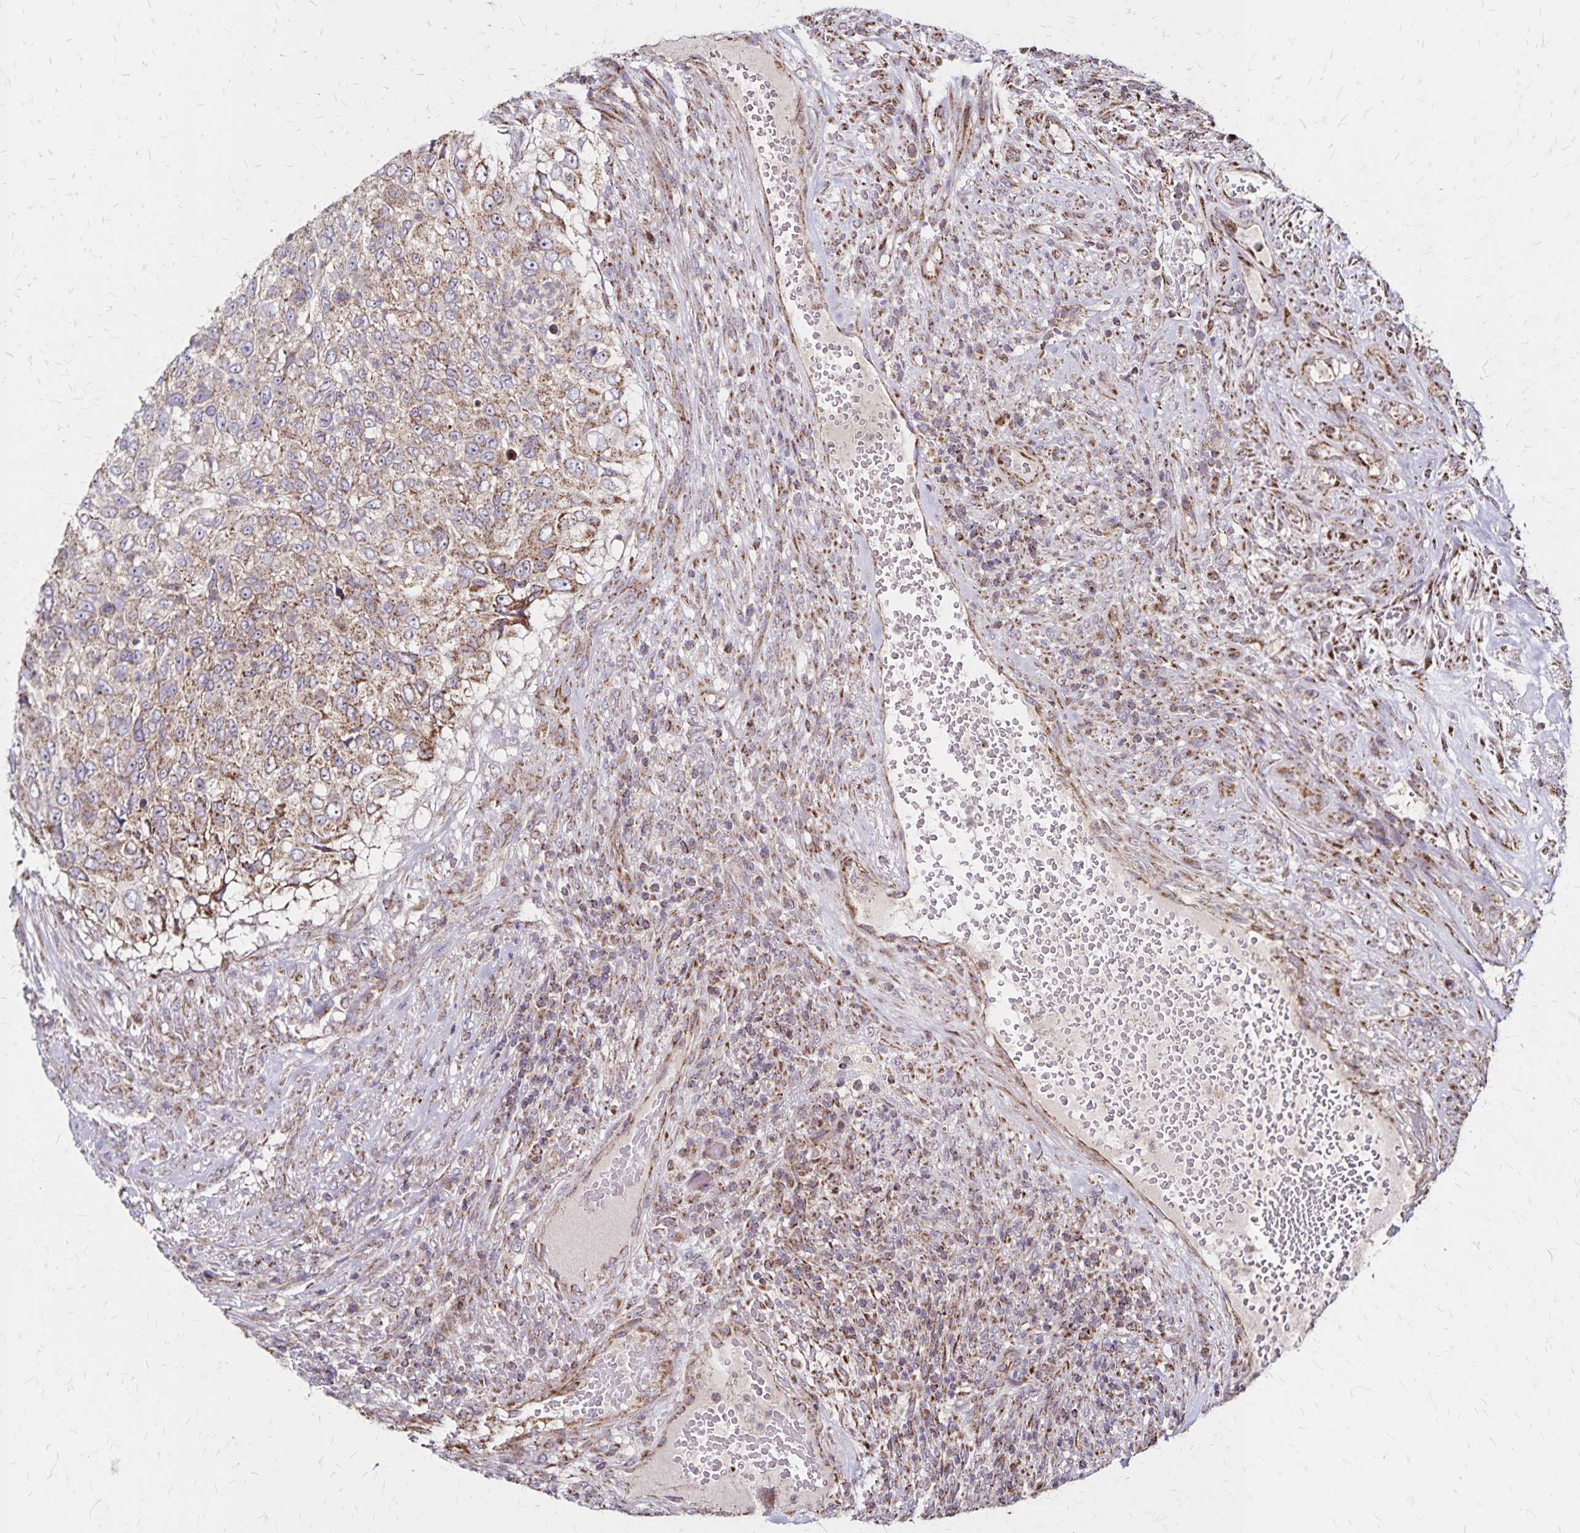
{"staining": {"intensity": "moderate", "quantity": "25%-75%", "location": "cytoplasmic/membranous"}, "tissue": "urothelial cancer", "cell_type": "Tumor cells", "image_type": "cancer", "snomed": [{"axis": "morphology", "description": "Urothelial carcinoma, High grade"}, {"axis": "topography", "description": "Urinary bladder"}], "caption": "Urothelial cancer stained with a brown dye demonstrates moderate cytoplasmic/membranous positive staining in approximately 25%-75% of tumor cells.", "gene": "NFS1", "patient": {"sex": "female", "age": 60}}